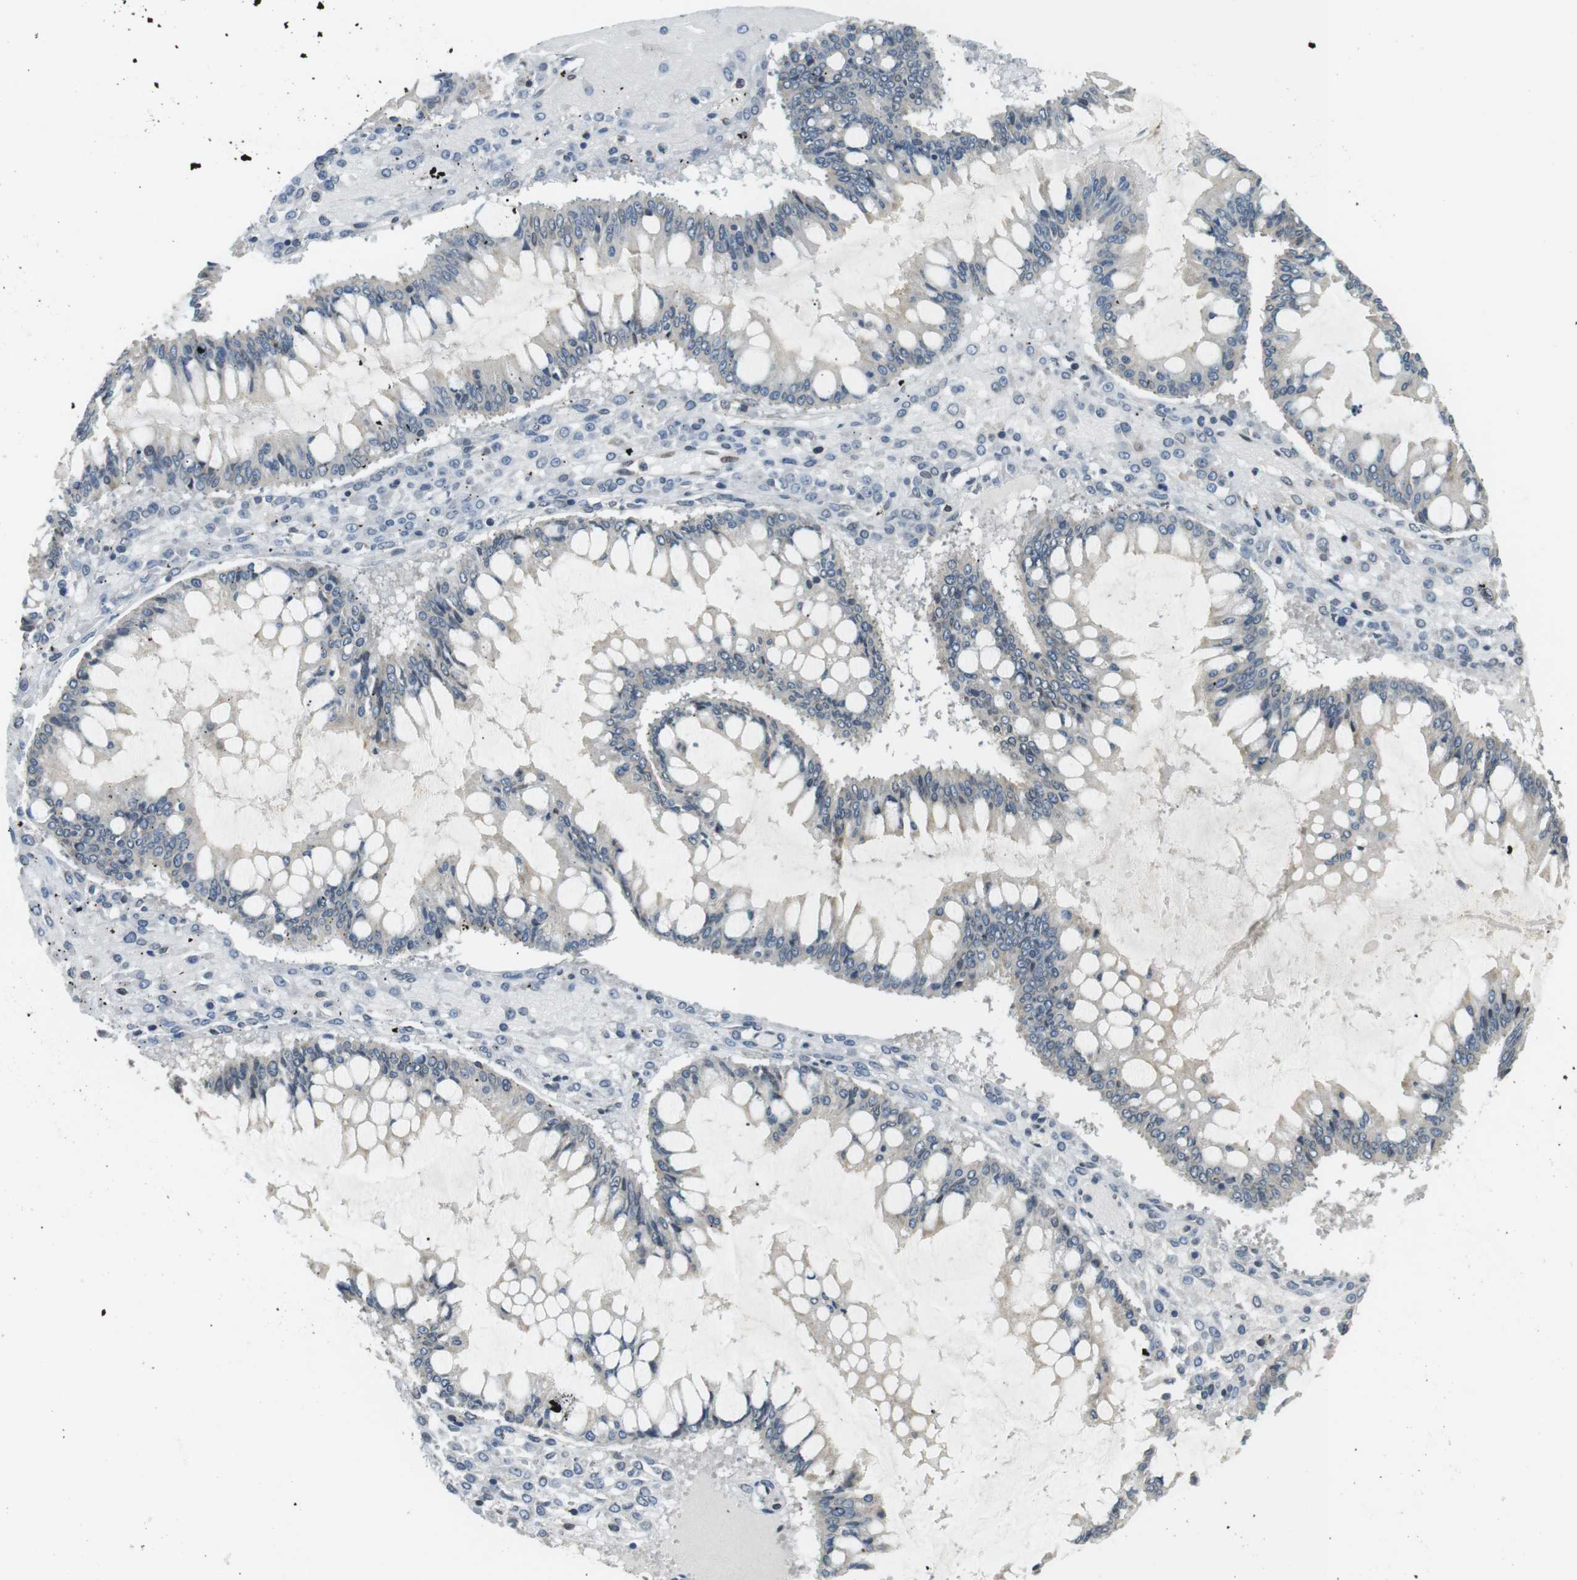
{"staining": {"intensity": "negative", "quantity": "none", "location": "none"}, "tissue": "ovarian cancer", "cell_type": "Tumor cells", "image_type": "cancer", "snomed": [{"axis": "morphology", "description": "Cystadenocarcinoma, mucinous, NOS"}, {"axis": "topography", "description": "Ovary"}], "caption": "A high-resolution micrograph shows immunohistochemistry (IHC) staining of mucinous cystadenocarcinoma (ovarian), which demonstrates no significant staining in tumor cells. (DAB (3,3'-diaminobenzidine) immunohistochemistry, high magnification).", "gene": "TMX4", "patient": {"sex": "female", "age": 73}}